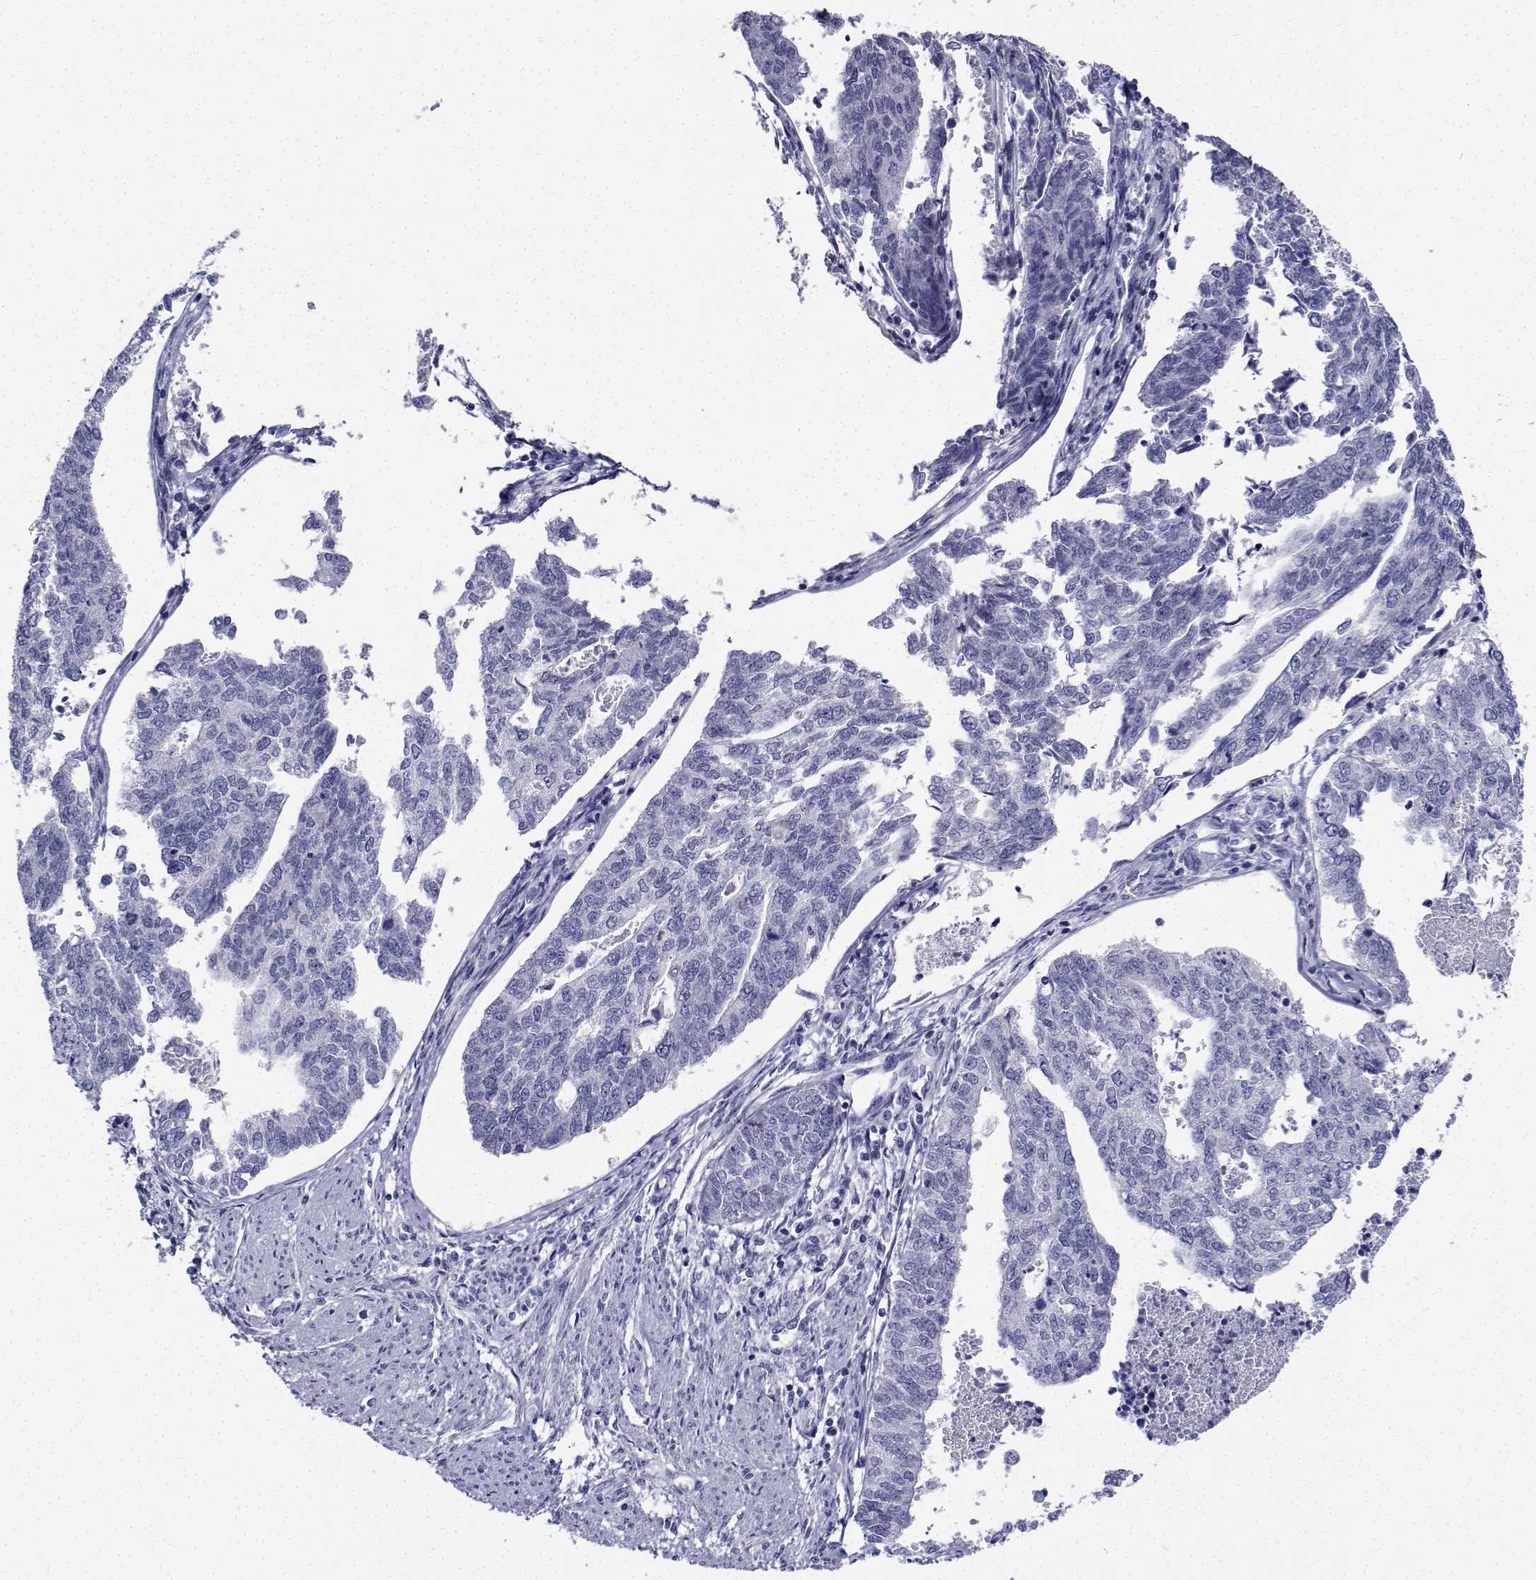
{"staining": {"intensity": "negative", "quantity": "none", "location": "none"}, "tissue": "endometrial cancer", "cell_type": "Tumor cells", "image_type": "cancer", "snomed": [{"axis": "morphology", "description": "Adenocarcinoma, NOS"}, {"axis": "topography", "description": "Endometrium"}], "caption": "Tumor cells are negative for brown protein staining in adenocarcinoma (endometrial). (DAB (3,3'-diaminobenzidine) immunohistochemistry (IHC) visualized using brightfield microscopy, high magnification).", "gene": "PLXNA4", "patient": {"sex": "female", "age": 73}}